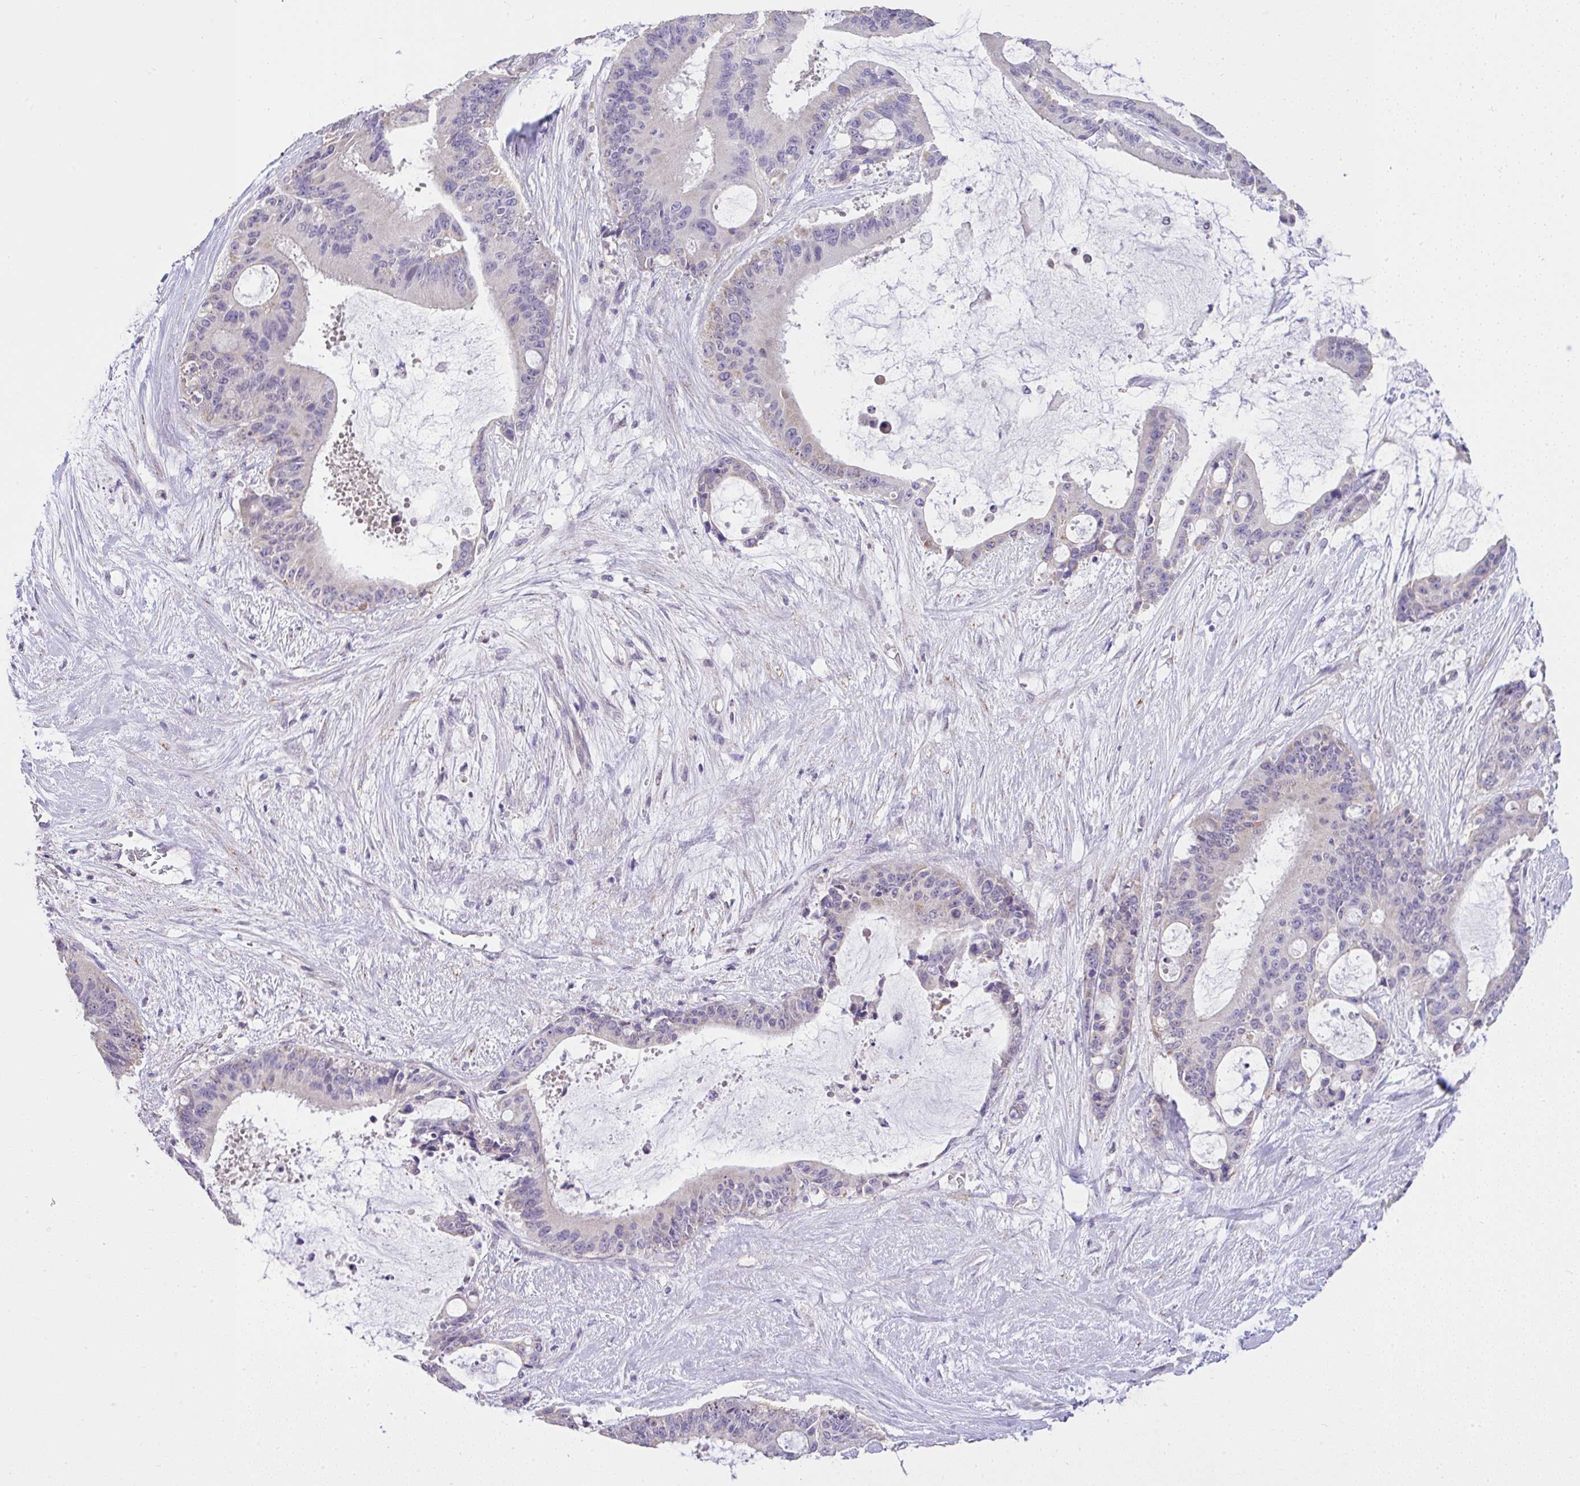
{"staining": {"intensity": "negative", "quantity": "none", "location": "none"}, "tissue": "liver cancer", "cell_type": "Tumor cells", "image_type": "cancer", "snomed": [{"axis": "morphology", "description": "Normal tissue, NOS"}, {"axis": "morphology", "description": "Cholangiocarcinoma"}, {"axis": "topography", "description": "Liver"}, {"axis": "topography", "description": "Peripheral nerve tissue"}], "caption": "Immunohistochemistry histopathology image of neoplastic tissue: liver cancer stained with DAB demonstrates no significant protein staining in tumor cells.", "gene": "CTU1", "patient": {"sex": "female", "age": 73}}